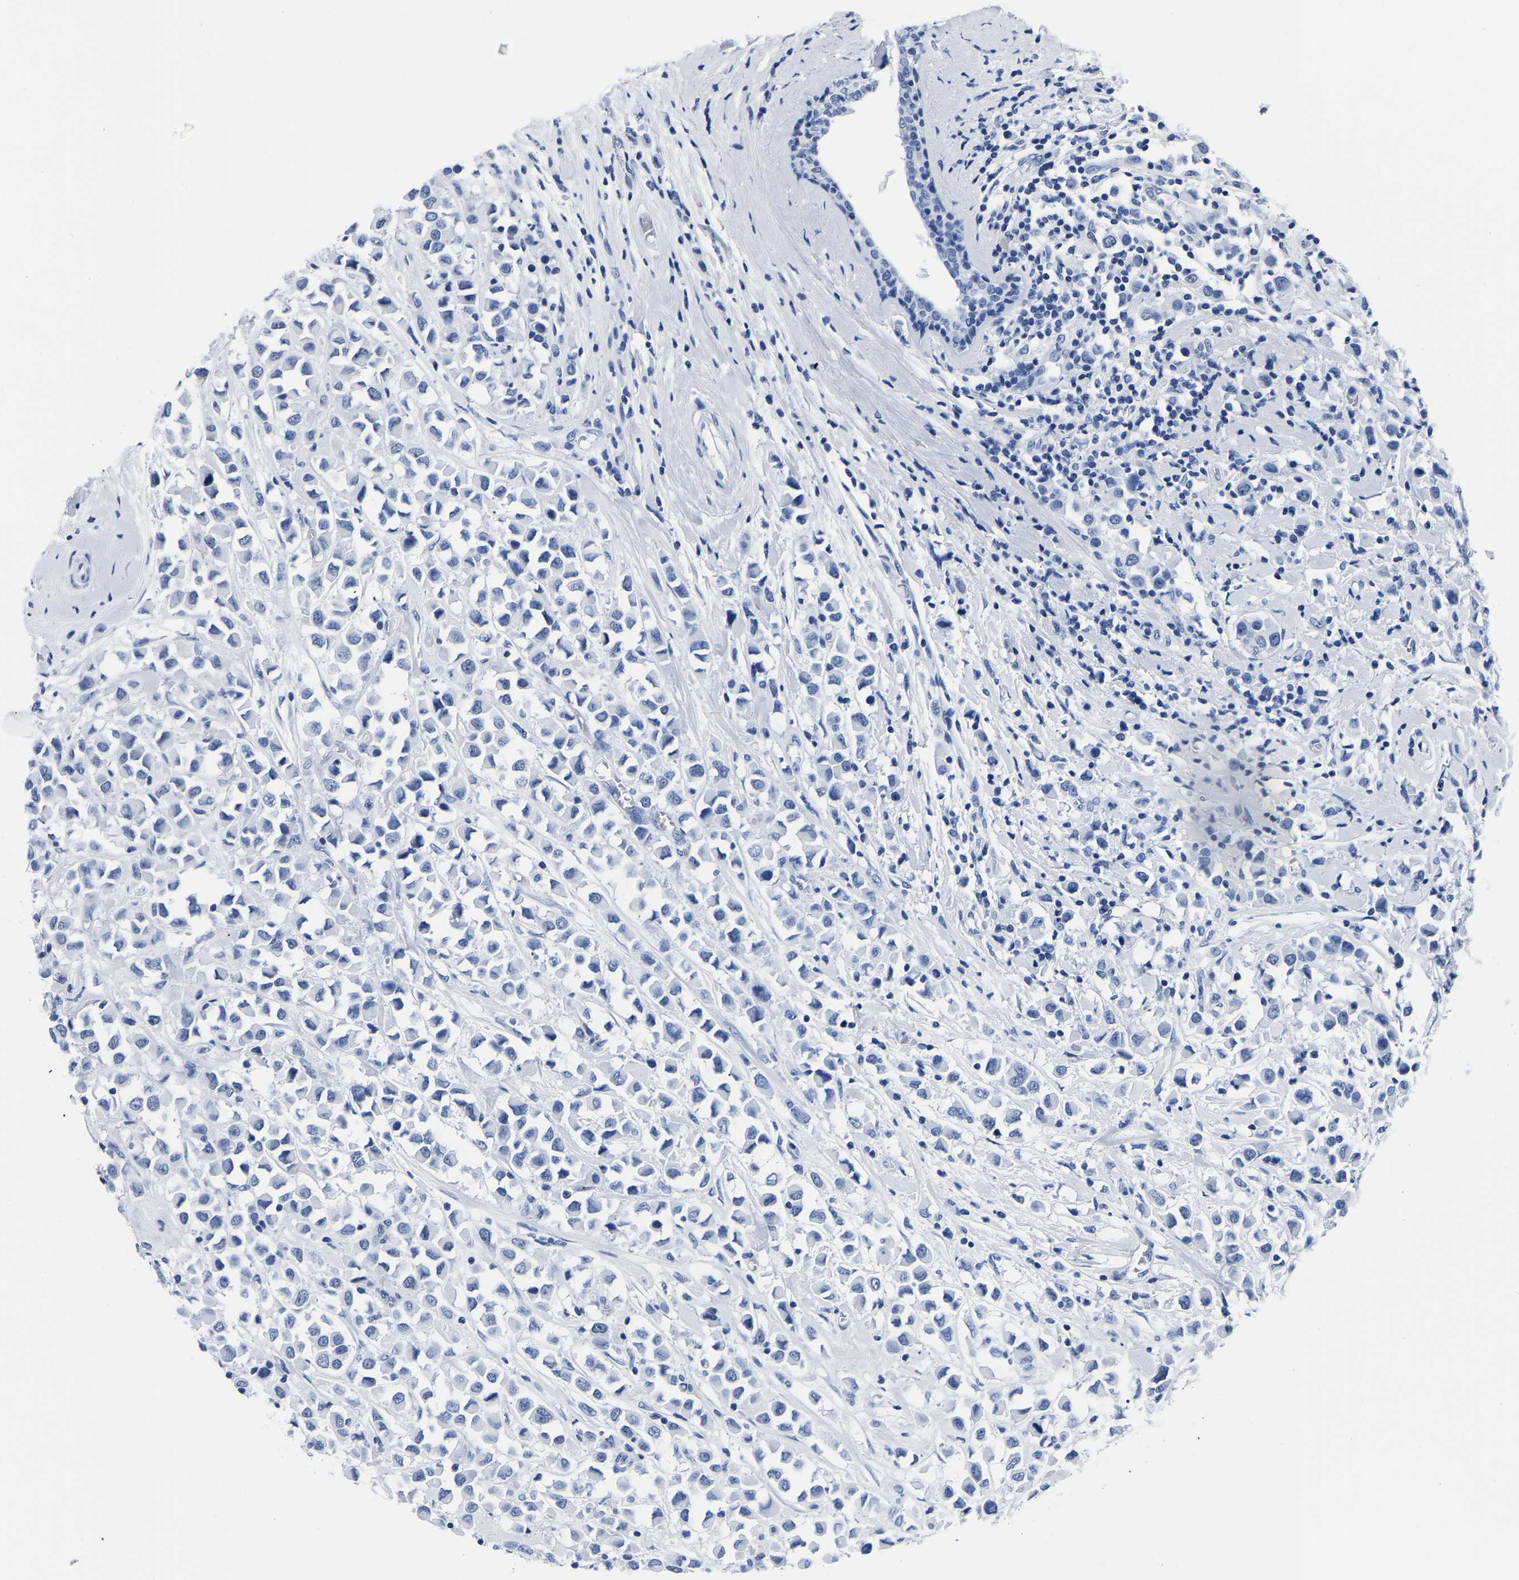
{"staining": {"intensity": "negative", "quantity": "none", "location": "none"}, "tissue": "breast cancer", "cell_type": "Tumor cells", "image_type": "cancer", "snomed": [{"axis": "morphology", "description": "Duct carcinoma"}, {"axis": "topography", "description": "Breast"}], "caption": "This is an immunohistochemistry histopathology image of human breast cancer. There is no staining in tumor cells.", "gene": "IMPG2", "patient": {"sex": "female", "age": 61}}